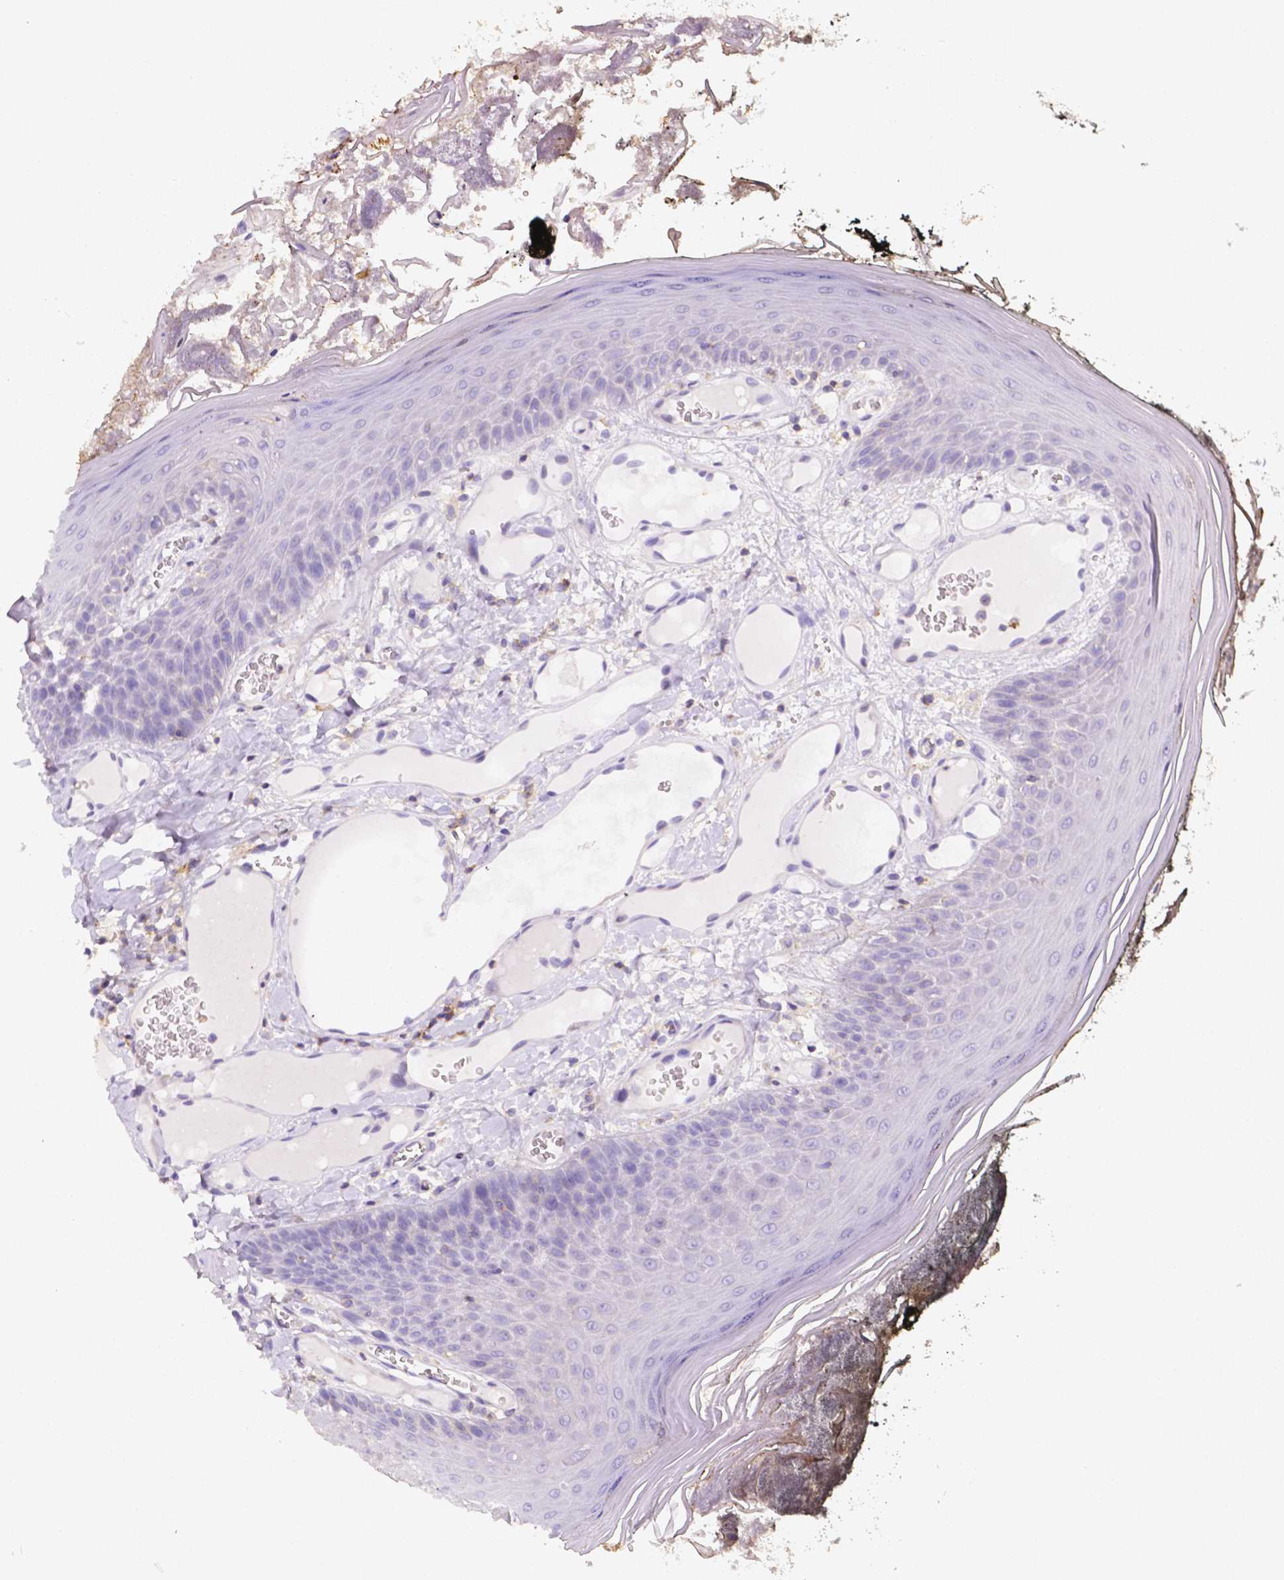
{"staining": {"intensity": "negative", "quantity": "none", "location": "none"}, "tissue": "oral mucosa", "cell_type": "Squamous epithelial cells", "image_type": "normal", "snomed": [{"axis": "morphology", "description": "Normal tissue, NOS"}, {"axis": "topography", "description": "Oral tissue"}], "caption": "A high-resolution photomicrograph shows immunohistochemistry staining of normal oral mucosa, which exhibits no significant staining in squamous epithelial cells. The staining is performed using DAB brown chromogen with nuclei counter-stained in using hematoxylin.", "gene": "GABRD", "patient": {"sex": "male", "age": 9}}